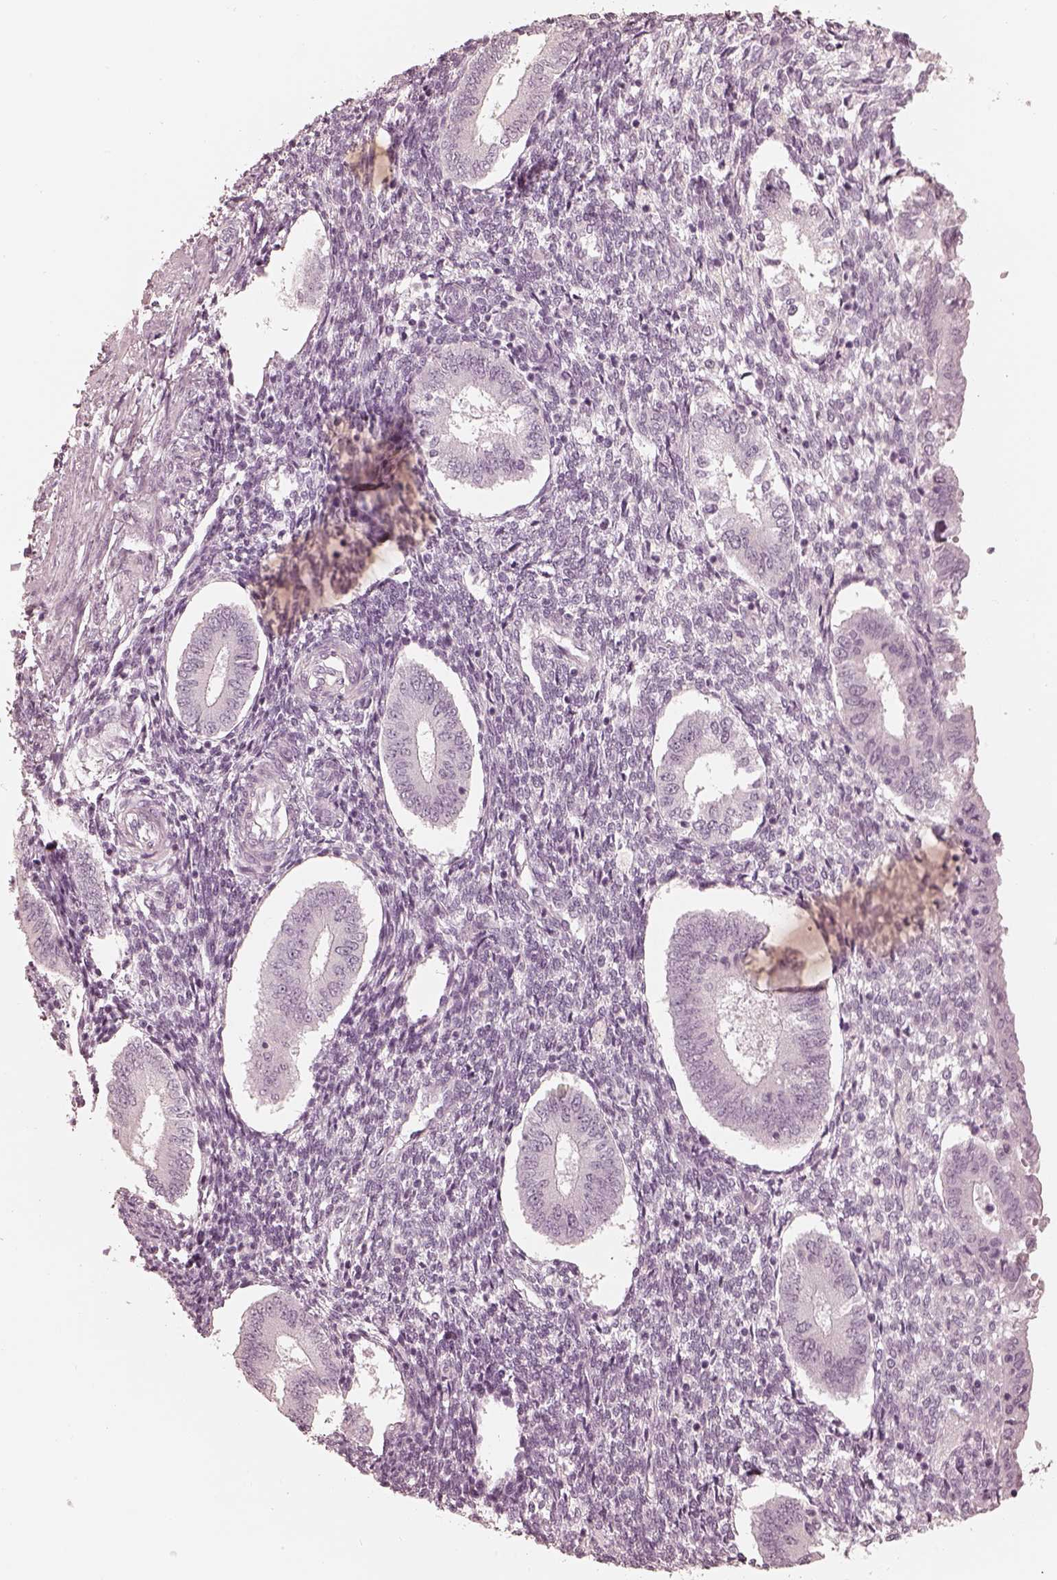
{"staining": {"intensity": "negative", "quantity": "none", "location": "none"}, "tissue": "endometrium", "cell_type": "Cells in endometrial stroma", "image_type": "normal", "snomed": [{"axis": "morphology", "description": "Normal tissue, NOS"}, {"axis": "topography", "description": "Endometrium"}], "caption": "A high-resolution image shows IHC staining of benign endometrium, which exhibits no significant expression in cells in endometrial stroma.", "gene": "CALR3", "patient": {"sex": "female", "age": 40}}